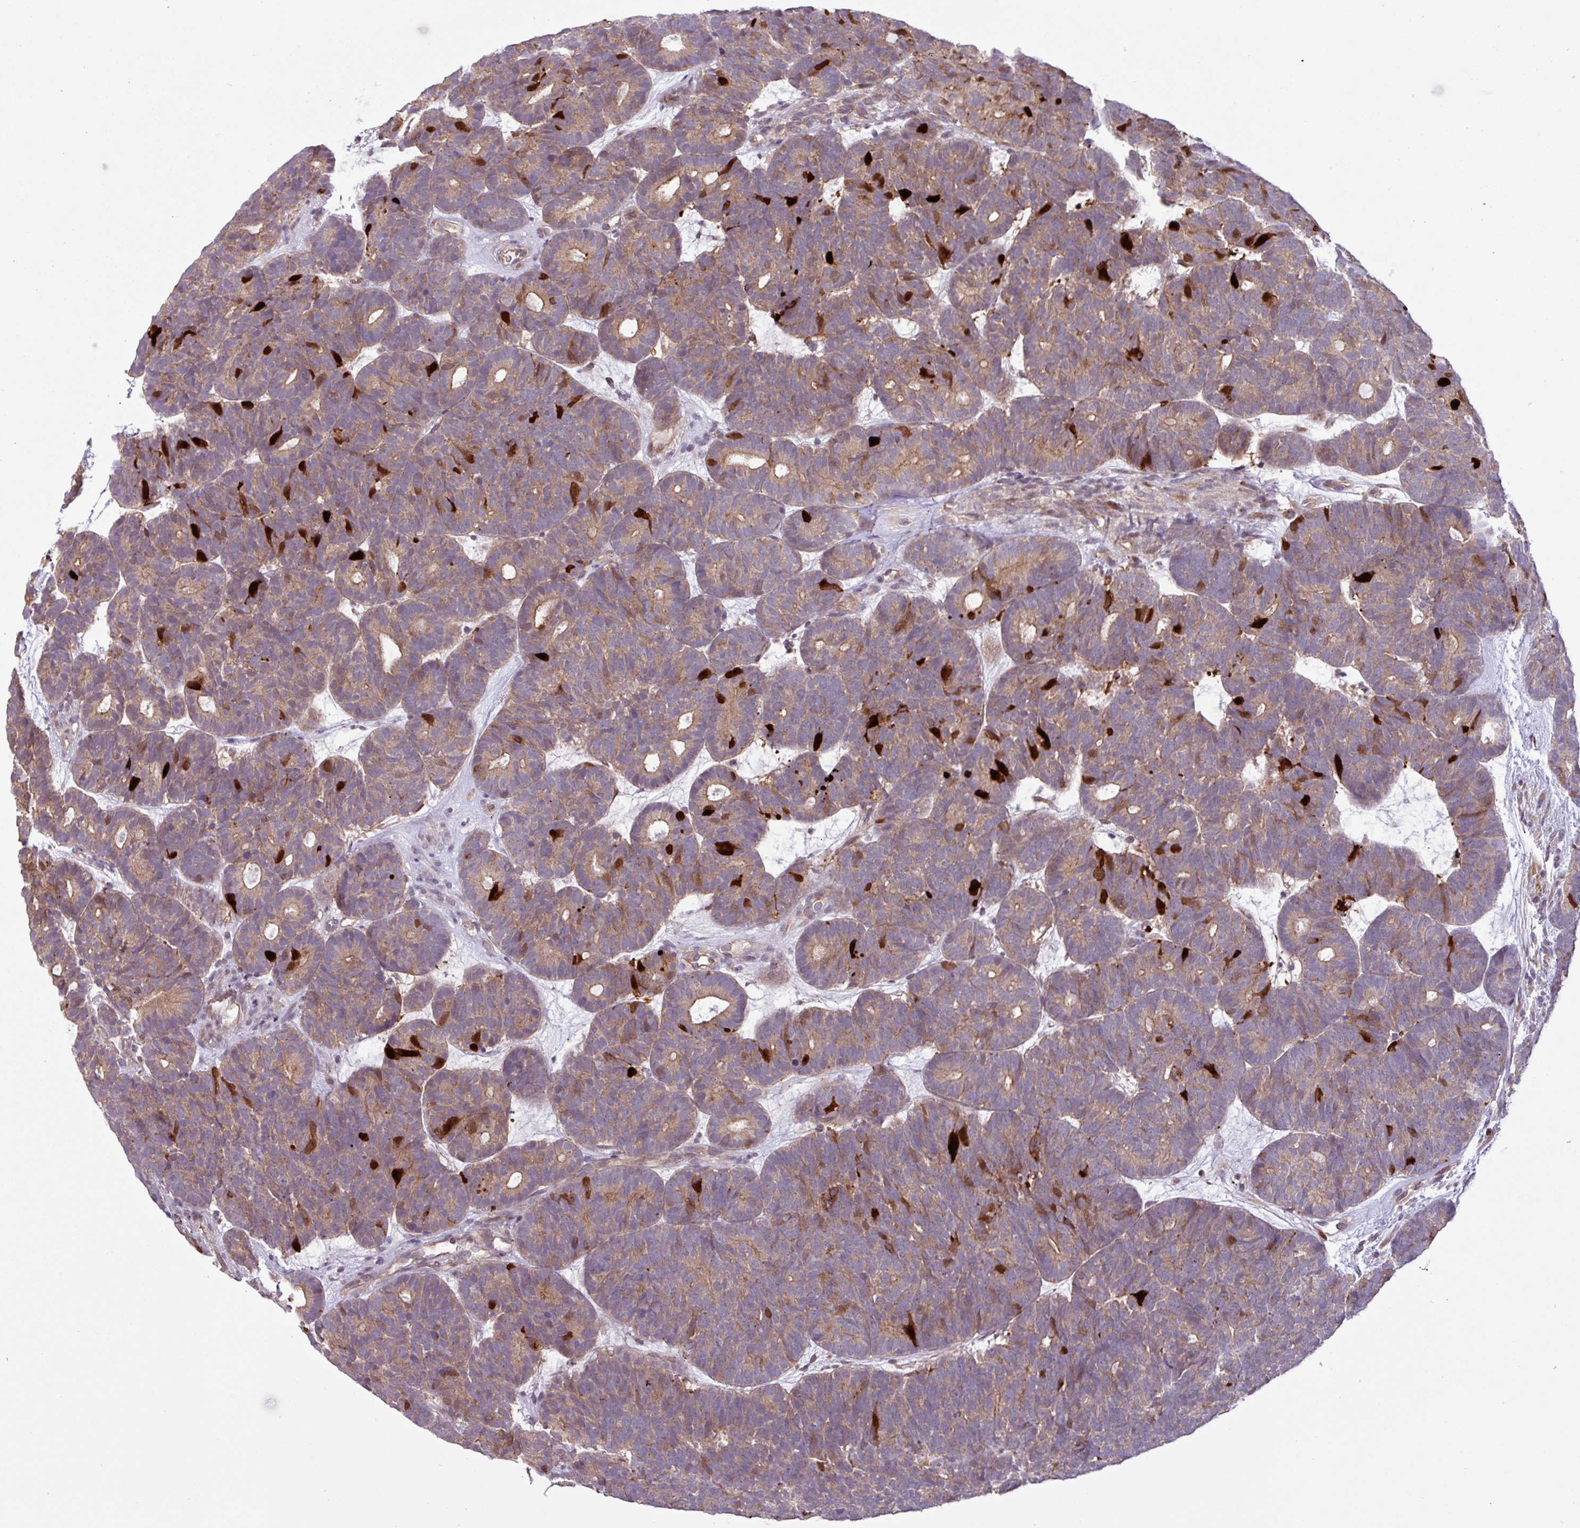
{"staining": {"intensity": "strong", "quantity": "<25%", "location": "cytoplasmic/membranous"}, "tissue": "head and neck cancer", "cell_type": "Tumor cells", "image_type": "cancer", "snomed": [{"axis": "morphology", "description": "Adenocarcinoma, NOS"}, {"axis": "topography", "description": "Head-Neck"}], "caption": "Immunohistochemical staining of head and neck adenocarcinoma reveals strong cytoplasmic/membranous protein positivity in about <25% of tumor cells. (Stains: DAB in brown, nuclei in blue, Microscopy: brightfield microscopy at high magnification).", "gene": "CNTRL", "patient": {"sex": "female", "age": 81}}